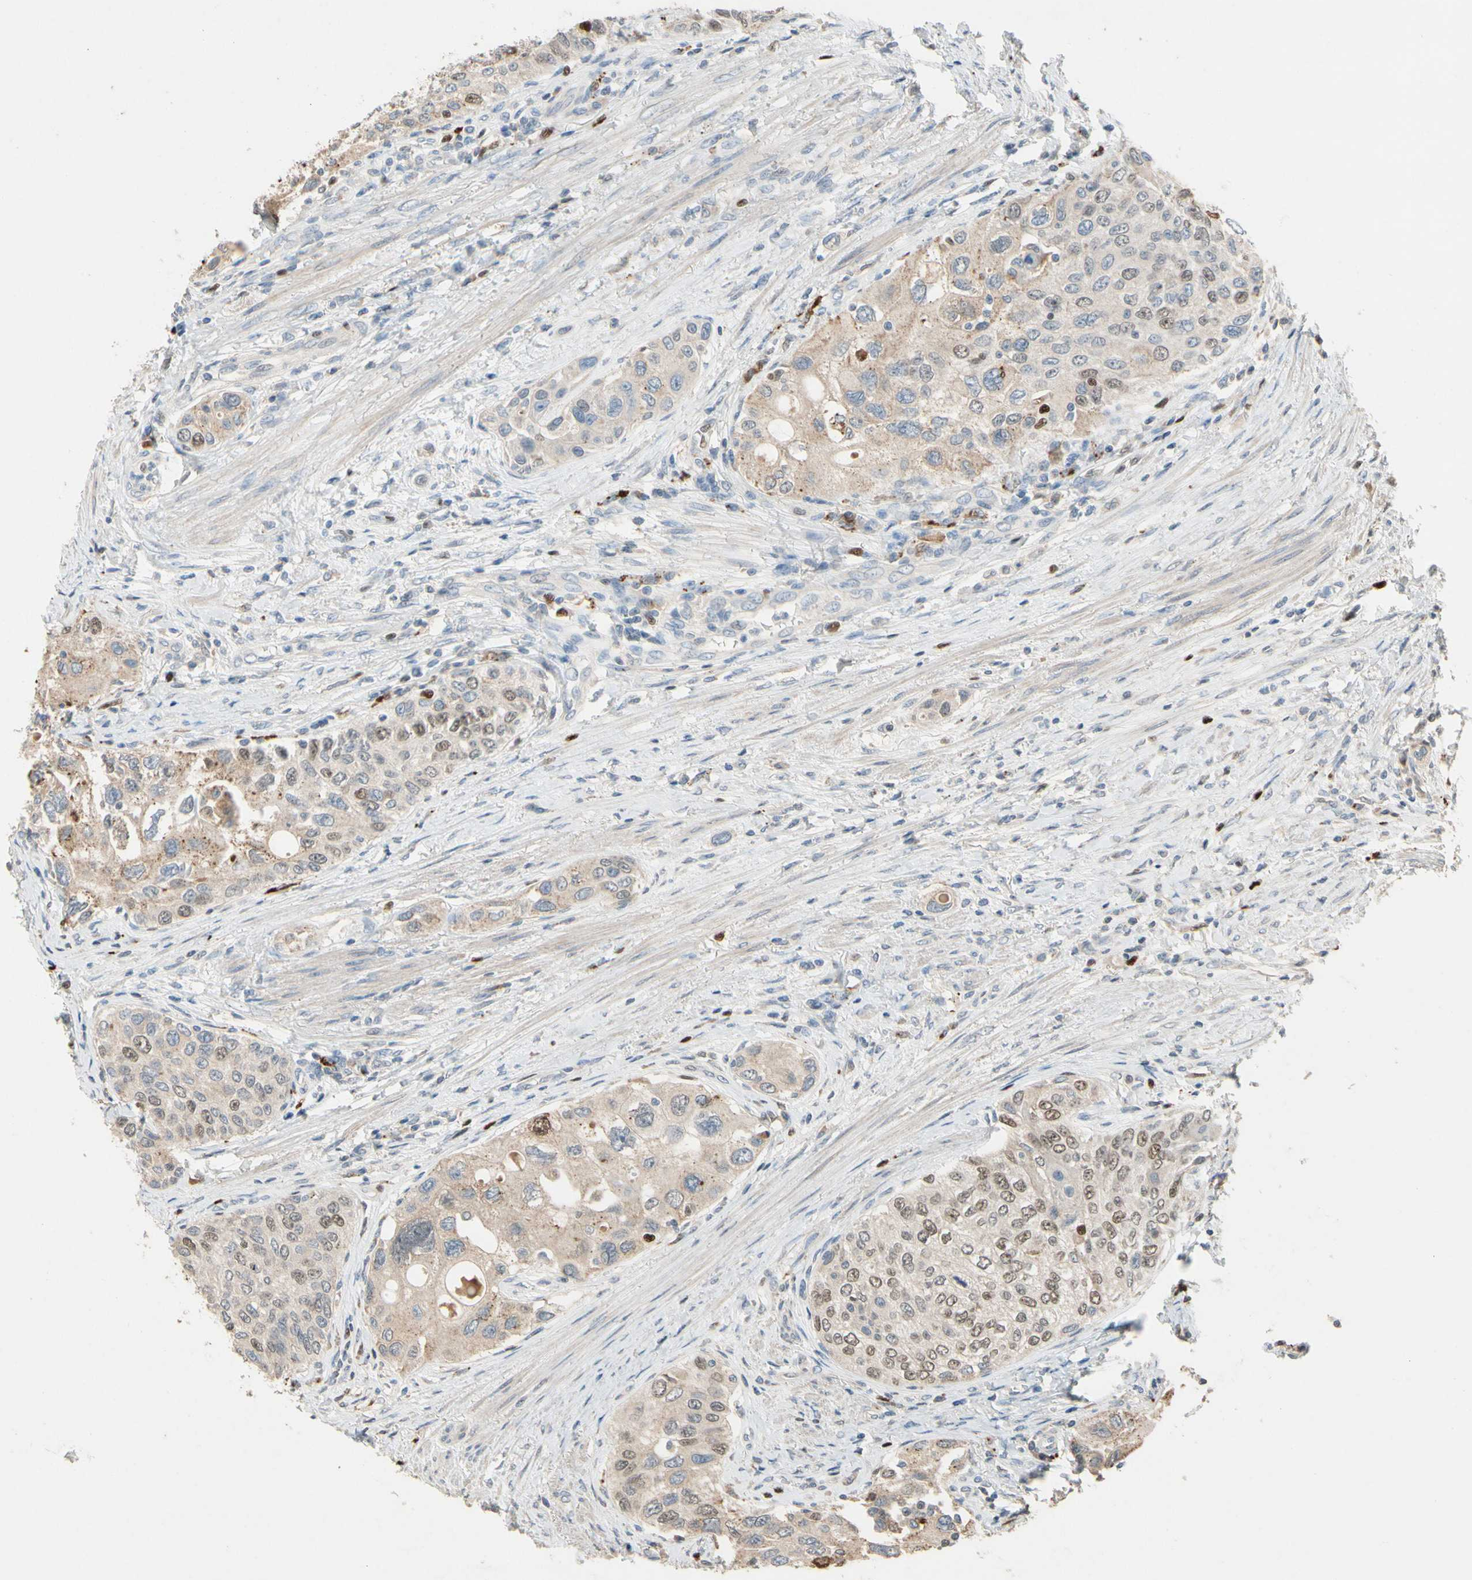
{"staining": {"intensity": "weak", "quantity": "<25%", "location": "nuclear"}, "tissue": "urothelial cancer", "cell_type": "Tumor cells", "image_type": "cancer", "snomed": [{"axis": "morphology", "description": "Urothelial carcinoma, High grade"}, {"axis": "topography", "description": "Urinary bladder"}], "caption": "Immunohistochemistry (IHC) photomicrograph of urothelial cancer stained for a protein (brown), which shows no positivity in tumor cells. Nuclei are stained in blue.", "gene": "ZKSCAN4", "patient": {"sex": "female", "age": 56}}